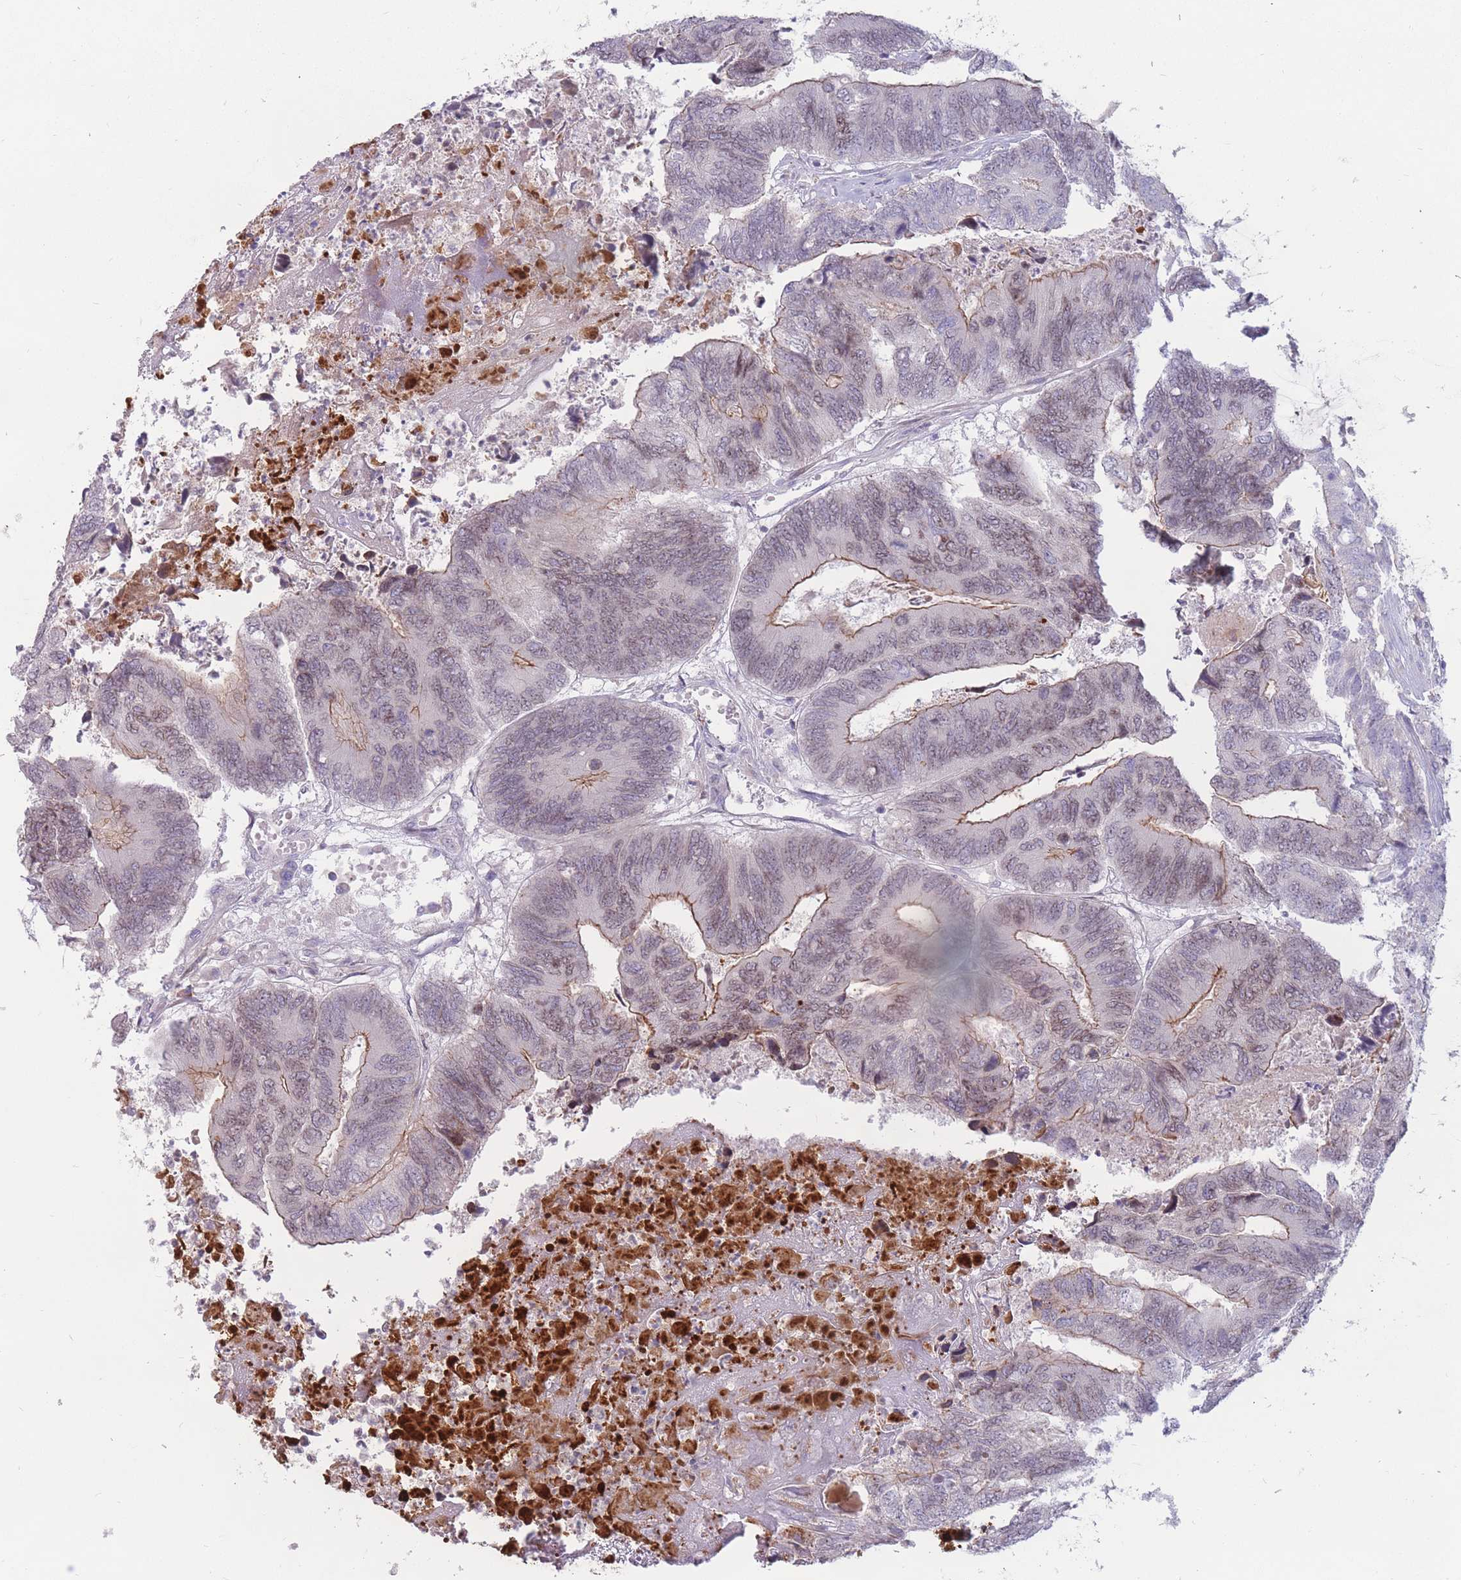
{"staining": {"intensity": "moderate", "quantity": "<25%", "location": "cytoplasmic/membranous"}, "tissue": "colorectal cancer", "cell_type": "Tumor cells", "image_type": "cancer", "snomed": [{"axis": "morphology", "description": "Adenocarcinoma, NOS"}, {"axis": "topography", "description": "Colon"}], "caption": "Colorectal cancer (adenocarcinoma) stained for a protein shows moderate cytoplasmic/membranous positivity in tumor cells.", "gene": "PTGDR", "patient": {"sex": "female", "age": 67}}